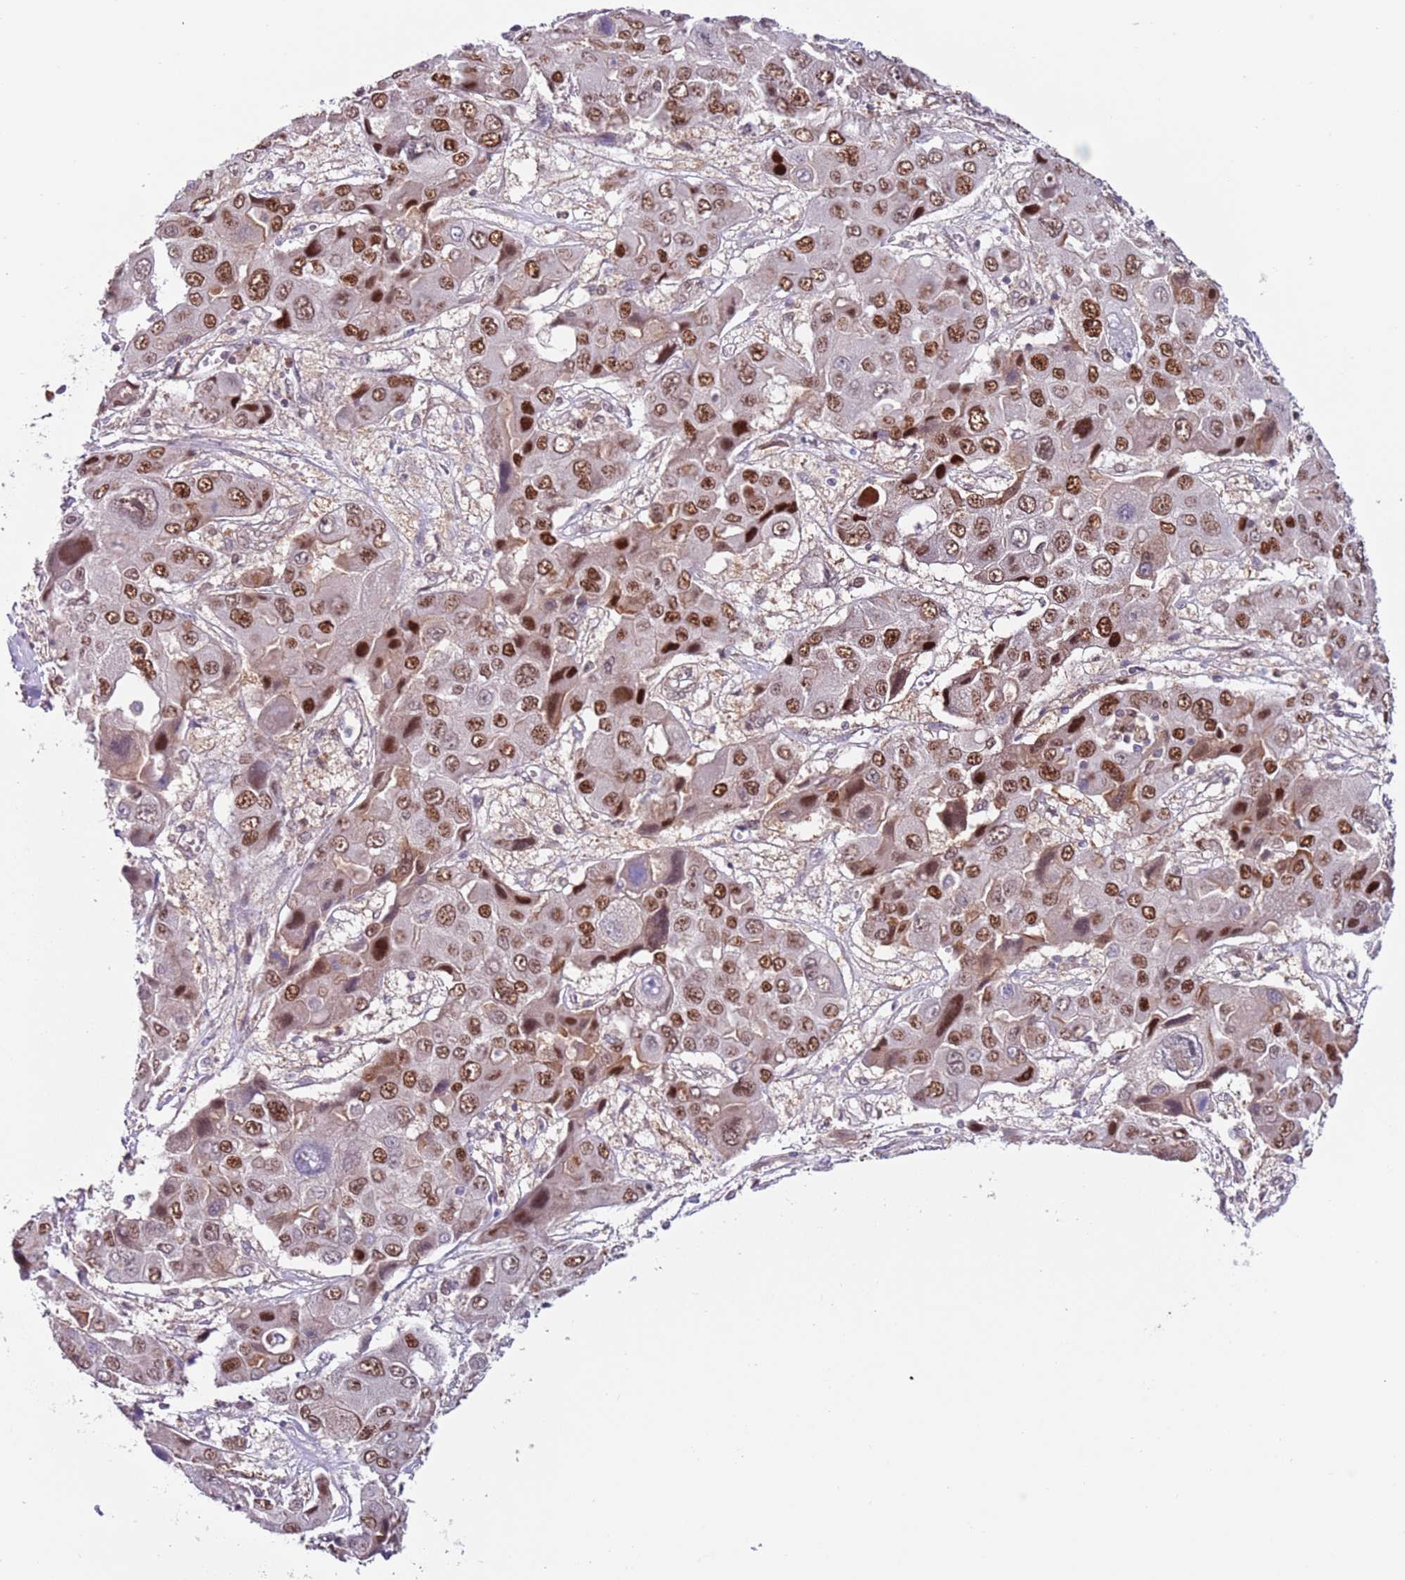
{"staining": {"intensity": "strong", "quantity": ">75%", "location": "nuclear"}, "tissue": "liver cancer", "cell_type": "Tumor cells", "image_type": "cancer", "snomed": [{"axis": "morphology", "description": "Cholangiocarcinoma"}, {"axis": "topography", "description": "Liver"}], "caption": "A high-resolution image shows immunohistochemistry staining of liver cancer (cholangiocarcinoma), which shows strong nuclear expression in approximately >75% of tumor cells. Ihc stains the protein in brown and the nuclei are stained blue.", "gene": "RMND5B", "patient": {"sex": "male", "age": 67}}